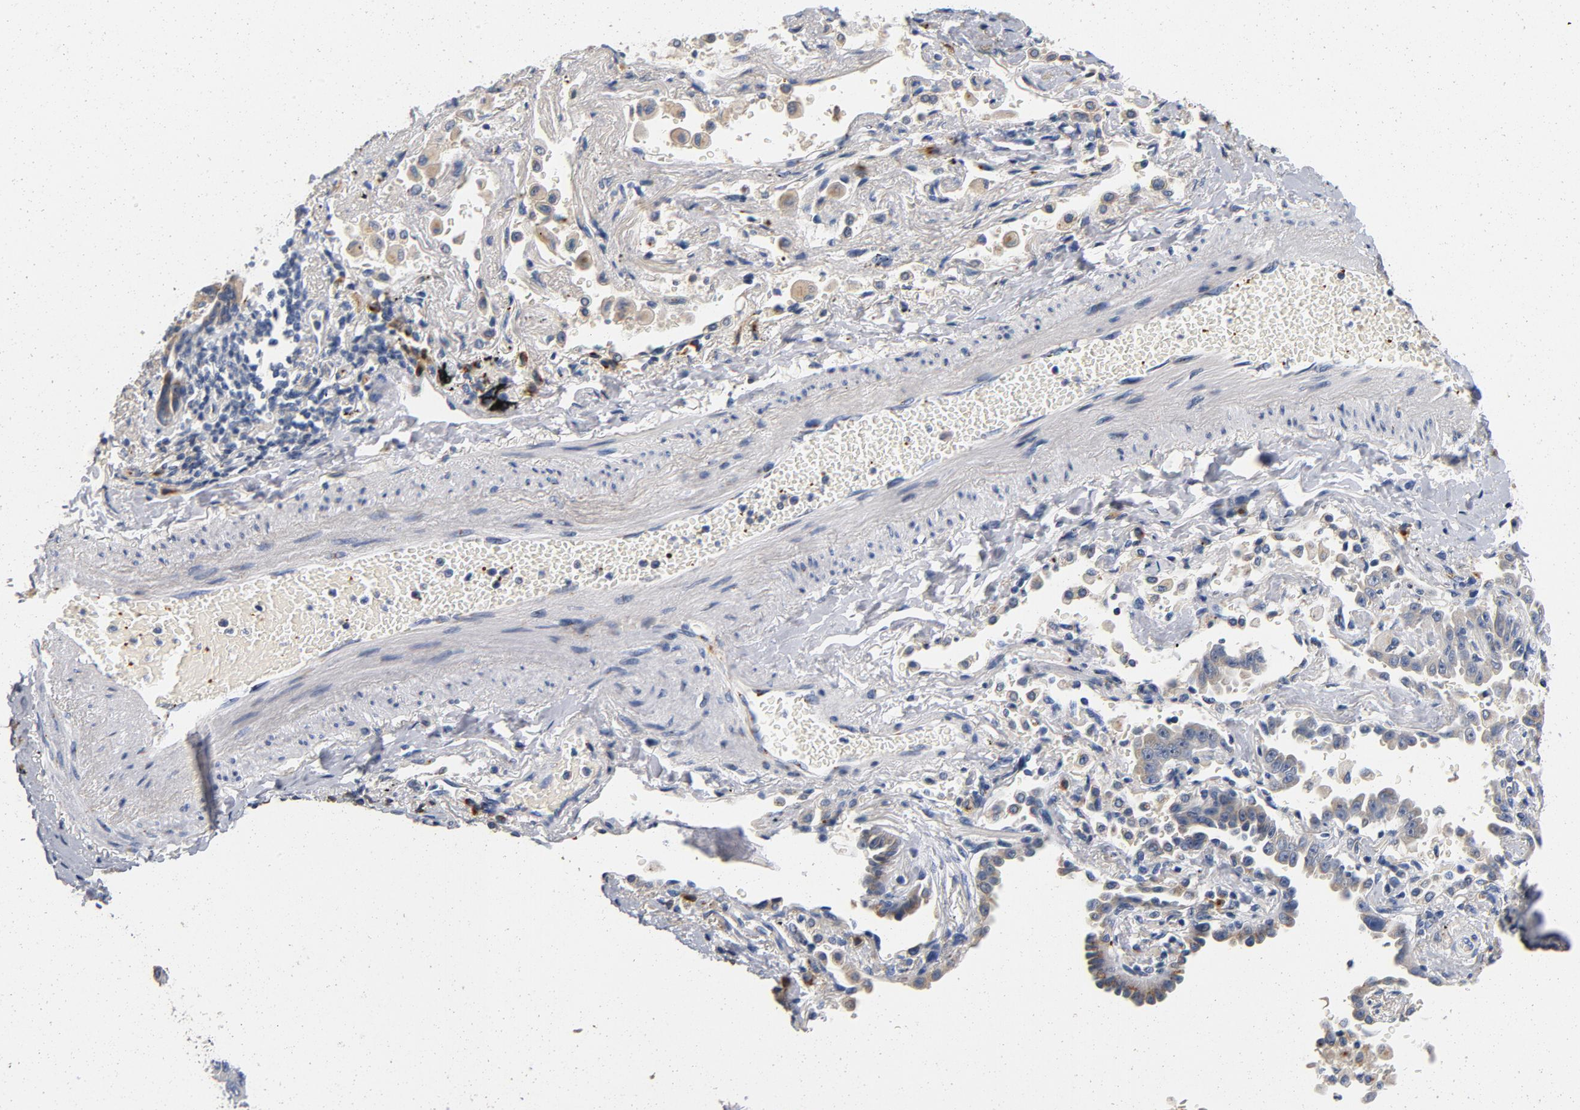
{"staining": {"intensity": "negative", "quantity": "none", "location": "none"}, "tissue": "lung cancer", "cell_type": "Tumor cells", "image_type": "cancer", "snomed": [{"axis": "morphology", "description": "Adenocarcinoma, NOS"}, {"axis": "topography", "description": "Lung"}], "caption": "There is no significant positivity in tumor cells of lung cancer. (Immunohistochemistry (ihc), brightfield microscopy, high magnification).", "gene": "LMAN2", "patient": {"sex": "female", "age": 64}}